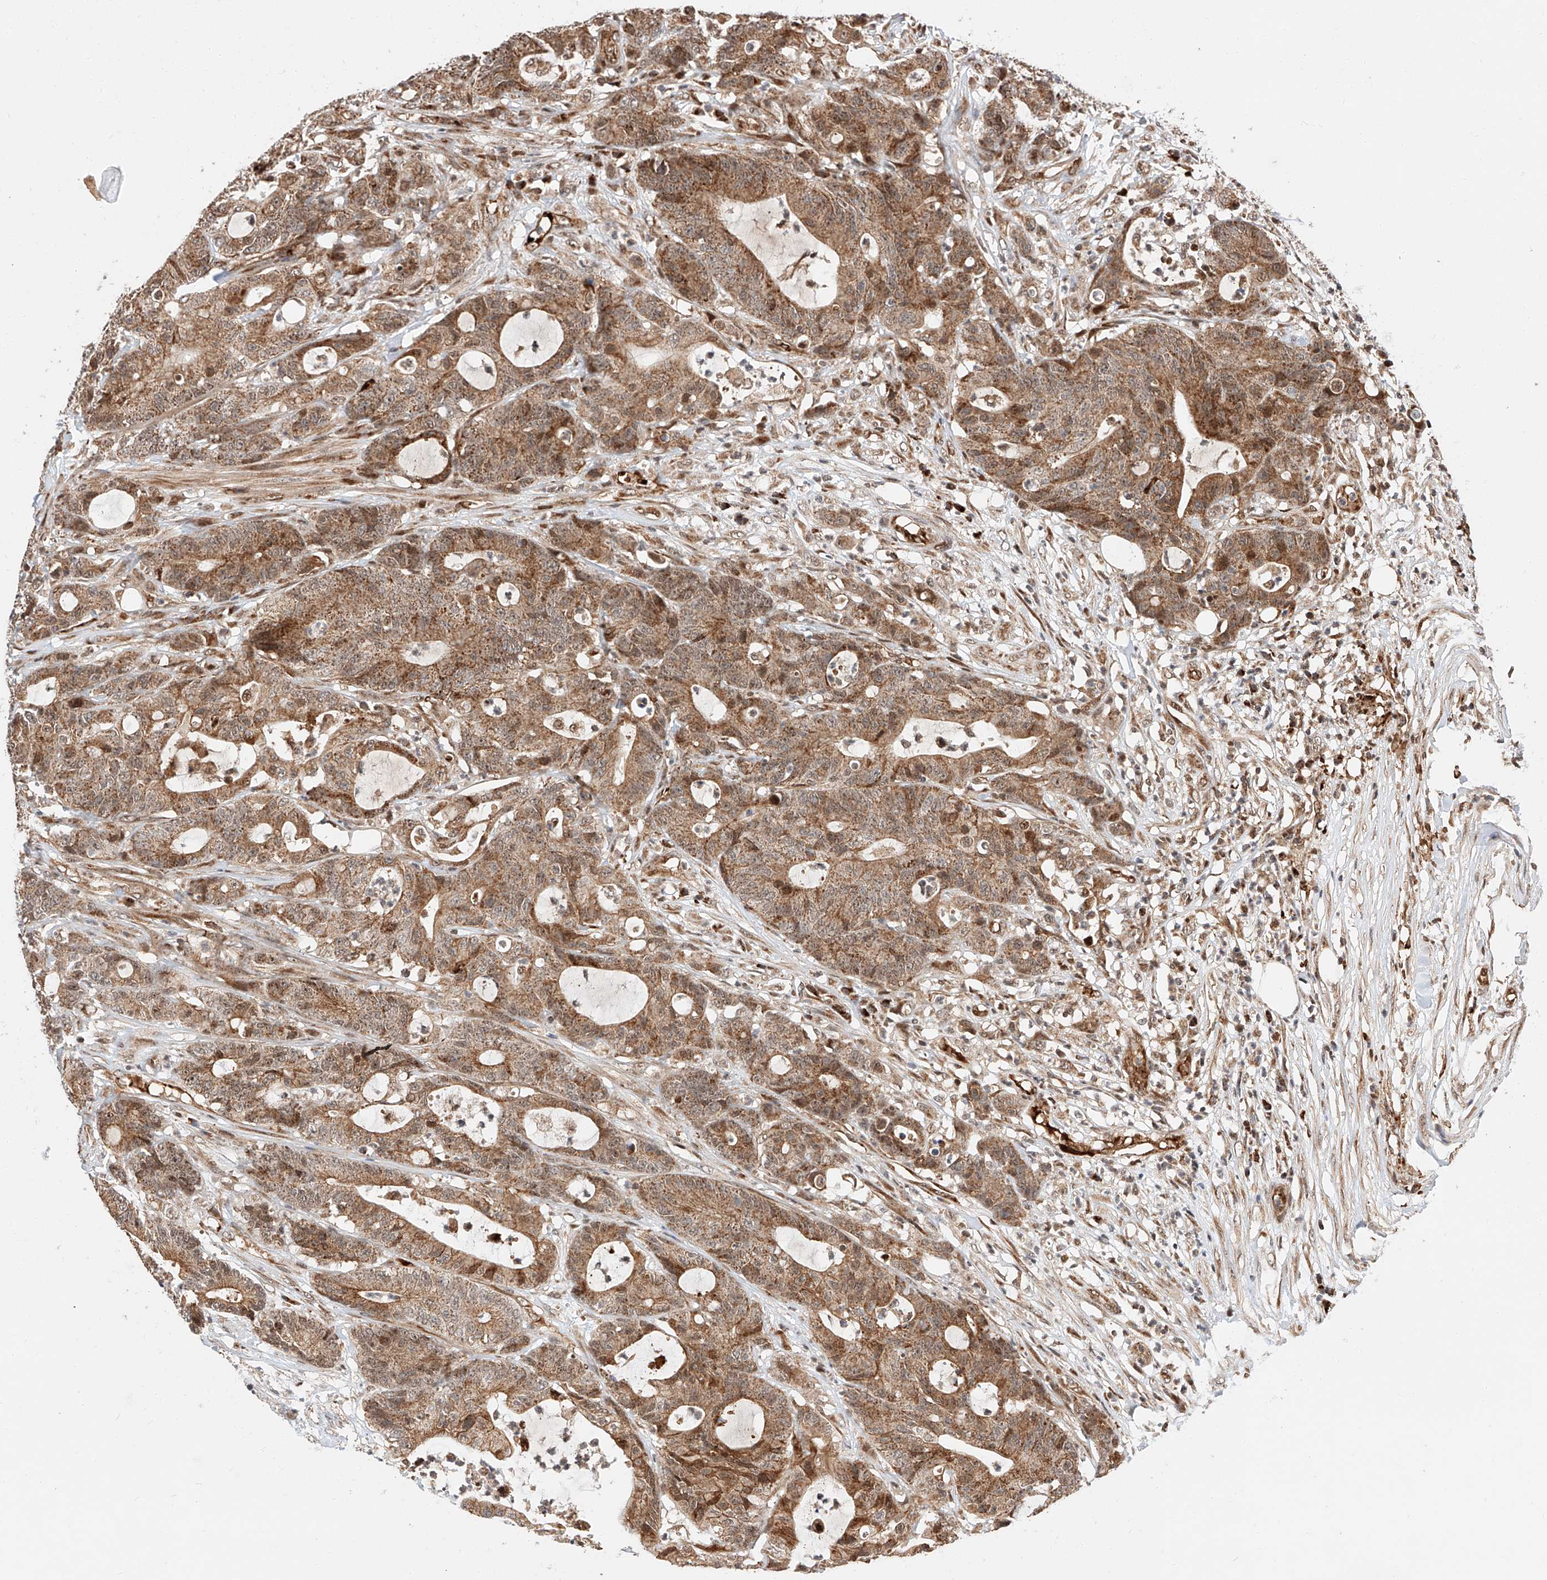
{"staining": {"intensity": "moderate", "quantity": ">75%", "location": "cytoplasmic/membranous,nuclear"}, "tissue": "colorectal cancer", "cell_type": "Tumor cells", "image_type": "cancer", "snomed": [{"axis": "morphology", "description": "Adenocarcinoma, NOS"}, {"axis": "topography", "description": "Colon"}], "caption": "IHC photomicrograph of neoplastic tissue: adenocarcinoma (colorectal) stained using immunohistochemistry (IHC) shows medium levels of moderate protein expression localized specifically in the cytoplasmic/membranous and nuclear of tumor cells, appearing as a cytoplasmic/membranous and nuclear brown color.", "gene": "THTPA", "patient": {"sex": "female", "age": 84}}